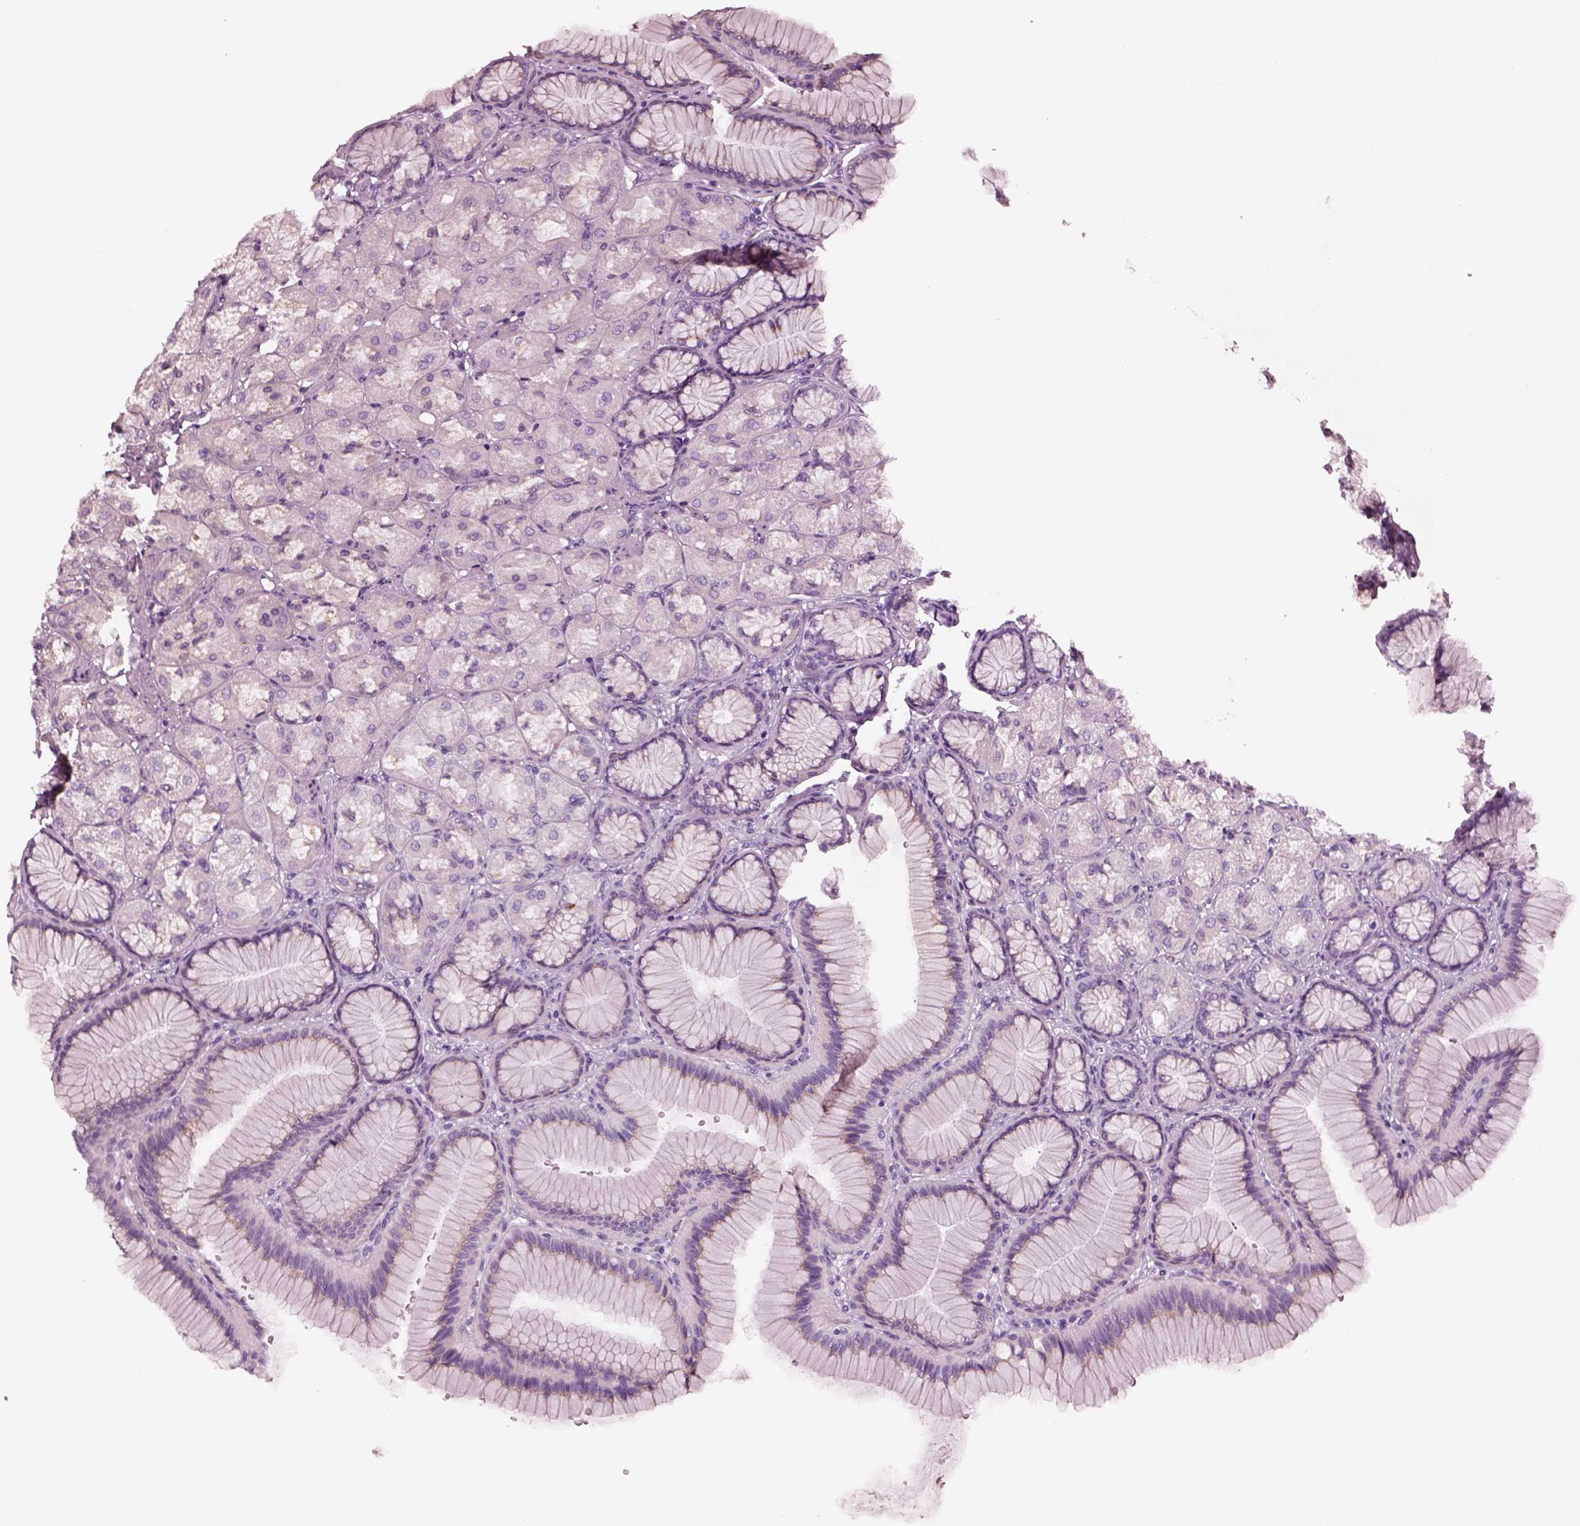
{"staining": {"intensity": "negative", "quantity": "none", "location": "none"}, "tissue": "stomach", "cell_type": "Glandular cells", "image_type": "normal", "snomed": [{"axis": "morphology", "description": "Normal tissue, NOS"}, {"axis": "morphology", "description": "Adenocarcinoma, NOS"}, {"axis": "morphology", "description": "Adenocarcinoma, High grade"}, {"axis": "topography", "description": "Stomach, upper"}, {"axis": "topography", "description": "Stomach"}], "caption": "Glandular cells are negative for brown protein staining in normal stomach. (Immunohistochemistry, brightfield microscopy, high magnification).", "gene": "NMRK2", "patient": {"sex": "female", "age": 65}}